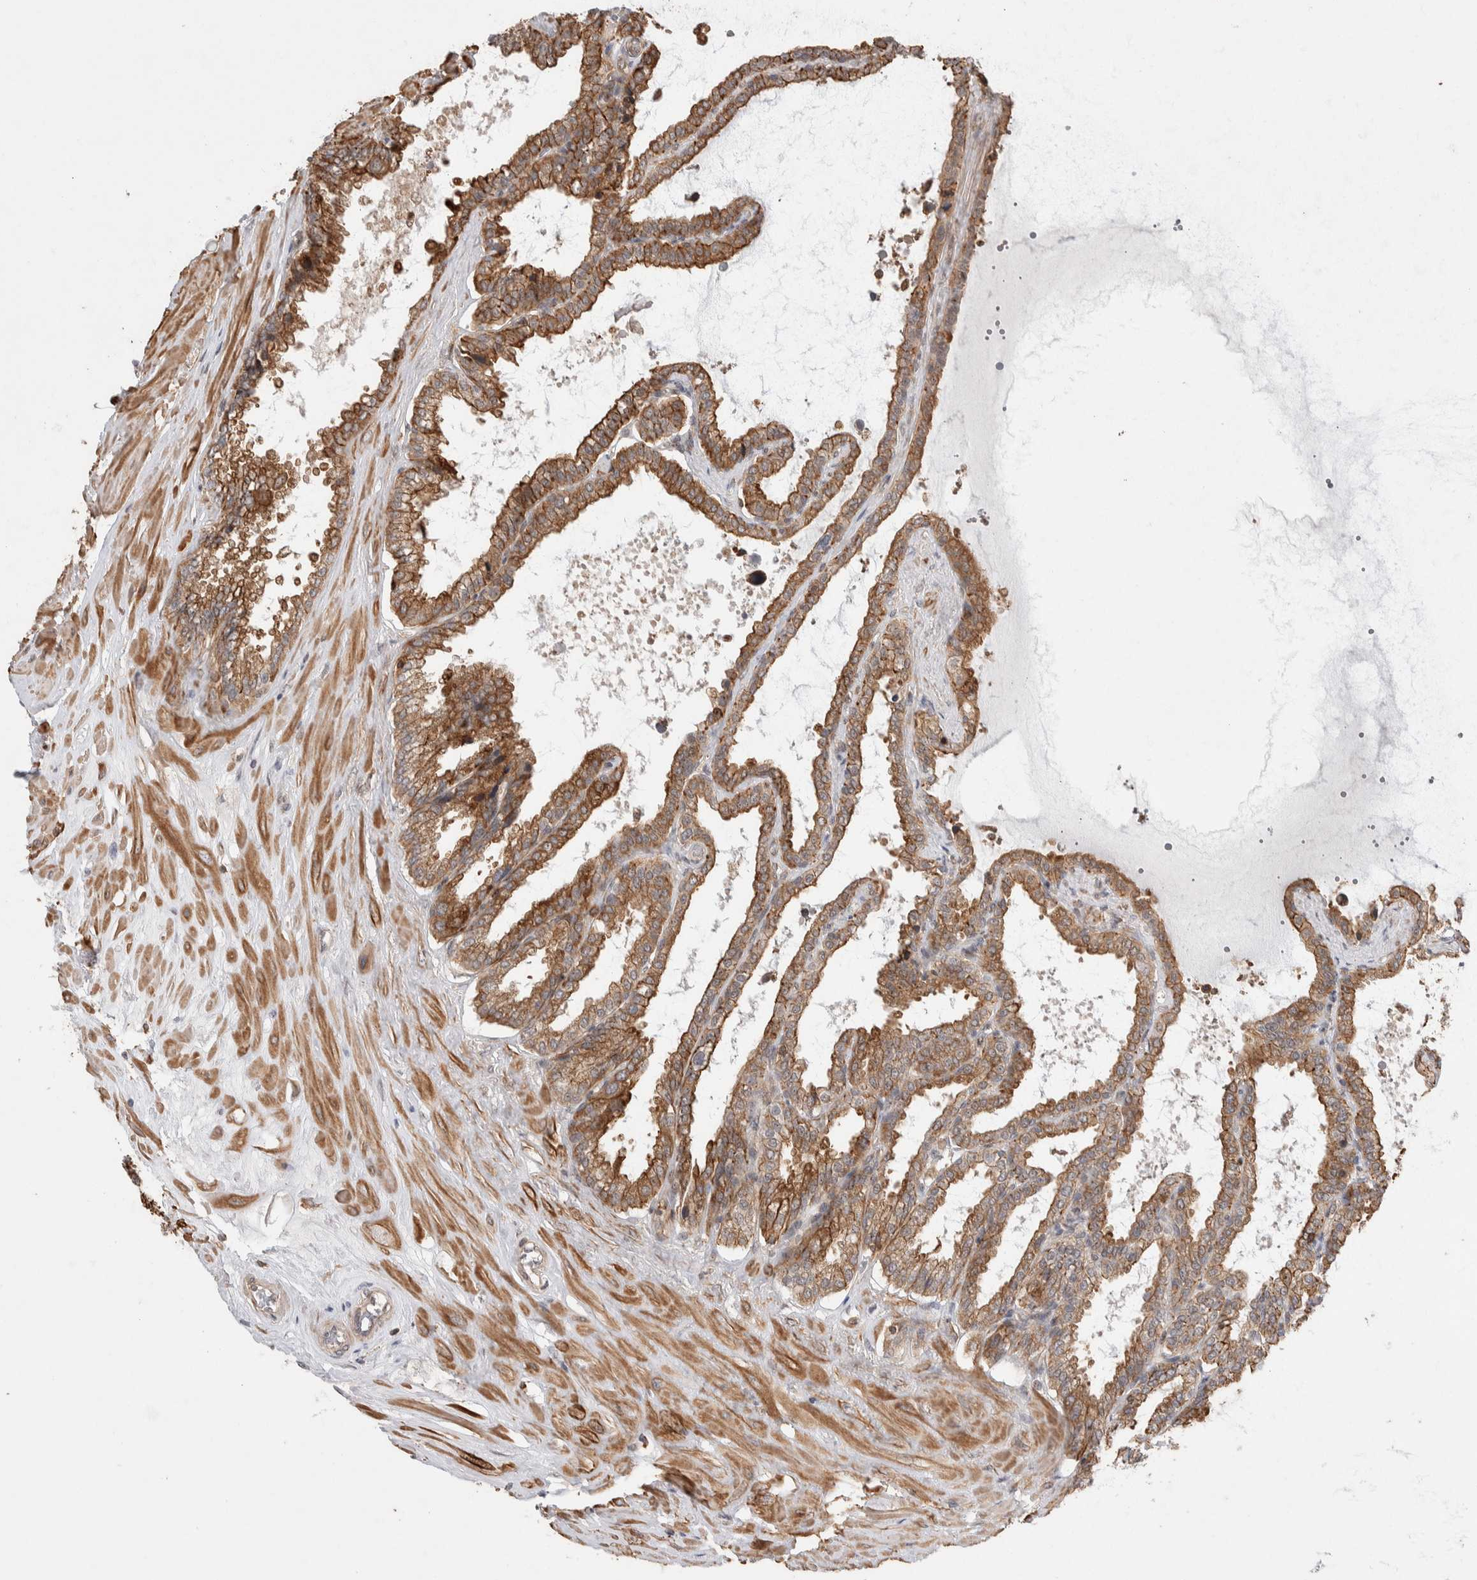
{"staining": {"intensity": "moderate", "quantity": "25%-75%", "location": "cytoplasmic/membranous"}, "tissue": "seminal vesicle", "cell_type": "Glandular cells", "image_type": "normal", "snomed": [{"axis": "morphology", "description": "Normal tissue, NOS"}, {"axis": "topography", "description": "Seminal veicle"}], "caption": "Glandular cells reveal moderate cytoplasmic/membranous expression in about 25%-75% of cells in unremarkable seminal vesicle.", "gene": "ZNF704", "patient": {"sex": "male", "age": 46}}